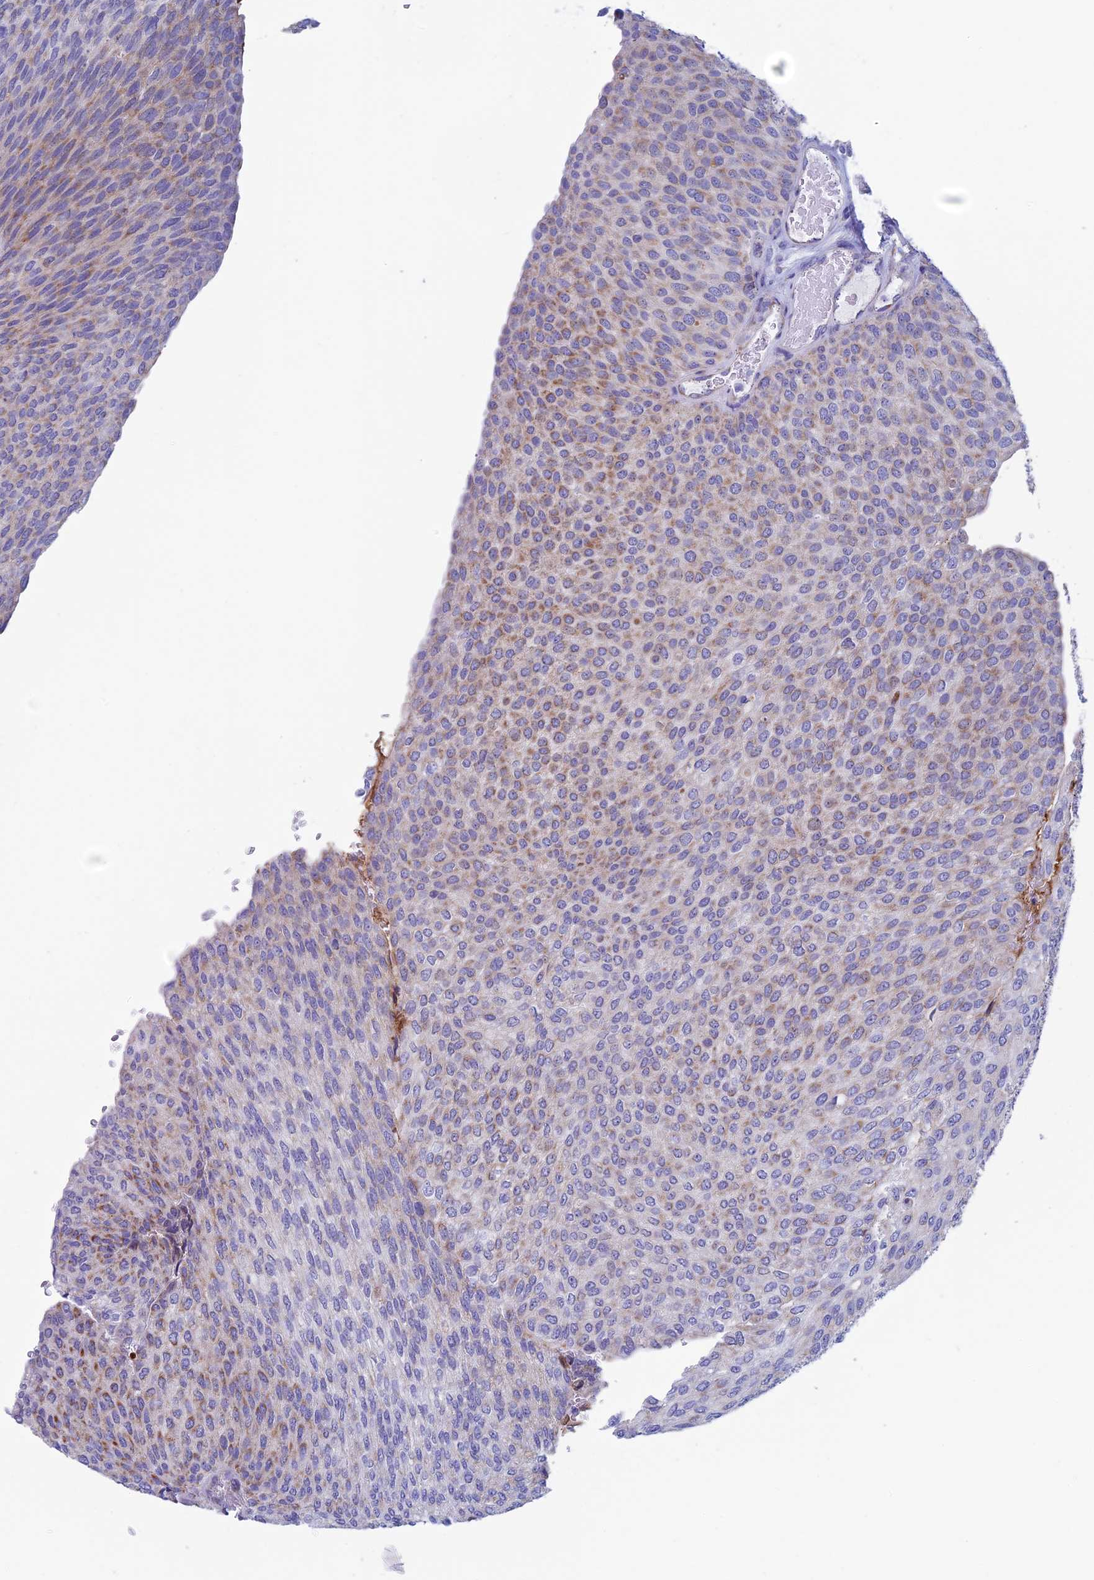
{"staining": {"intensity": "weak", "quantity": "25%-75%", "location": "cytoplasmic/membranous"}, "tissue": "urothelial cancer", "cell_type": "Tumor cells", "image_type": "cancer", "snomed": [{"axis": "morphology", "description": "Urothelial carcinoma, High grade"}, {"axis": "topography", "description": "Urinary bladder"}], "caption": "There is low levels of weak cytoplasmic/membranous positivity in tumor cells of high-grade urothelial carcinoma, as demonstrated by immunohistochemical staining (brown color).", "gene": "NDUFB9", "patient": {"sex": "female", "age": 79}}